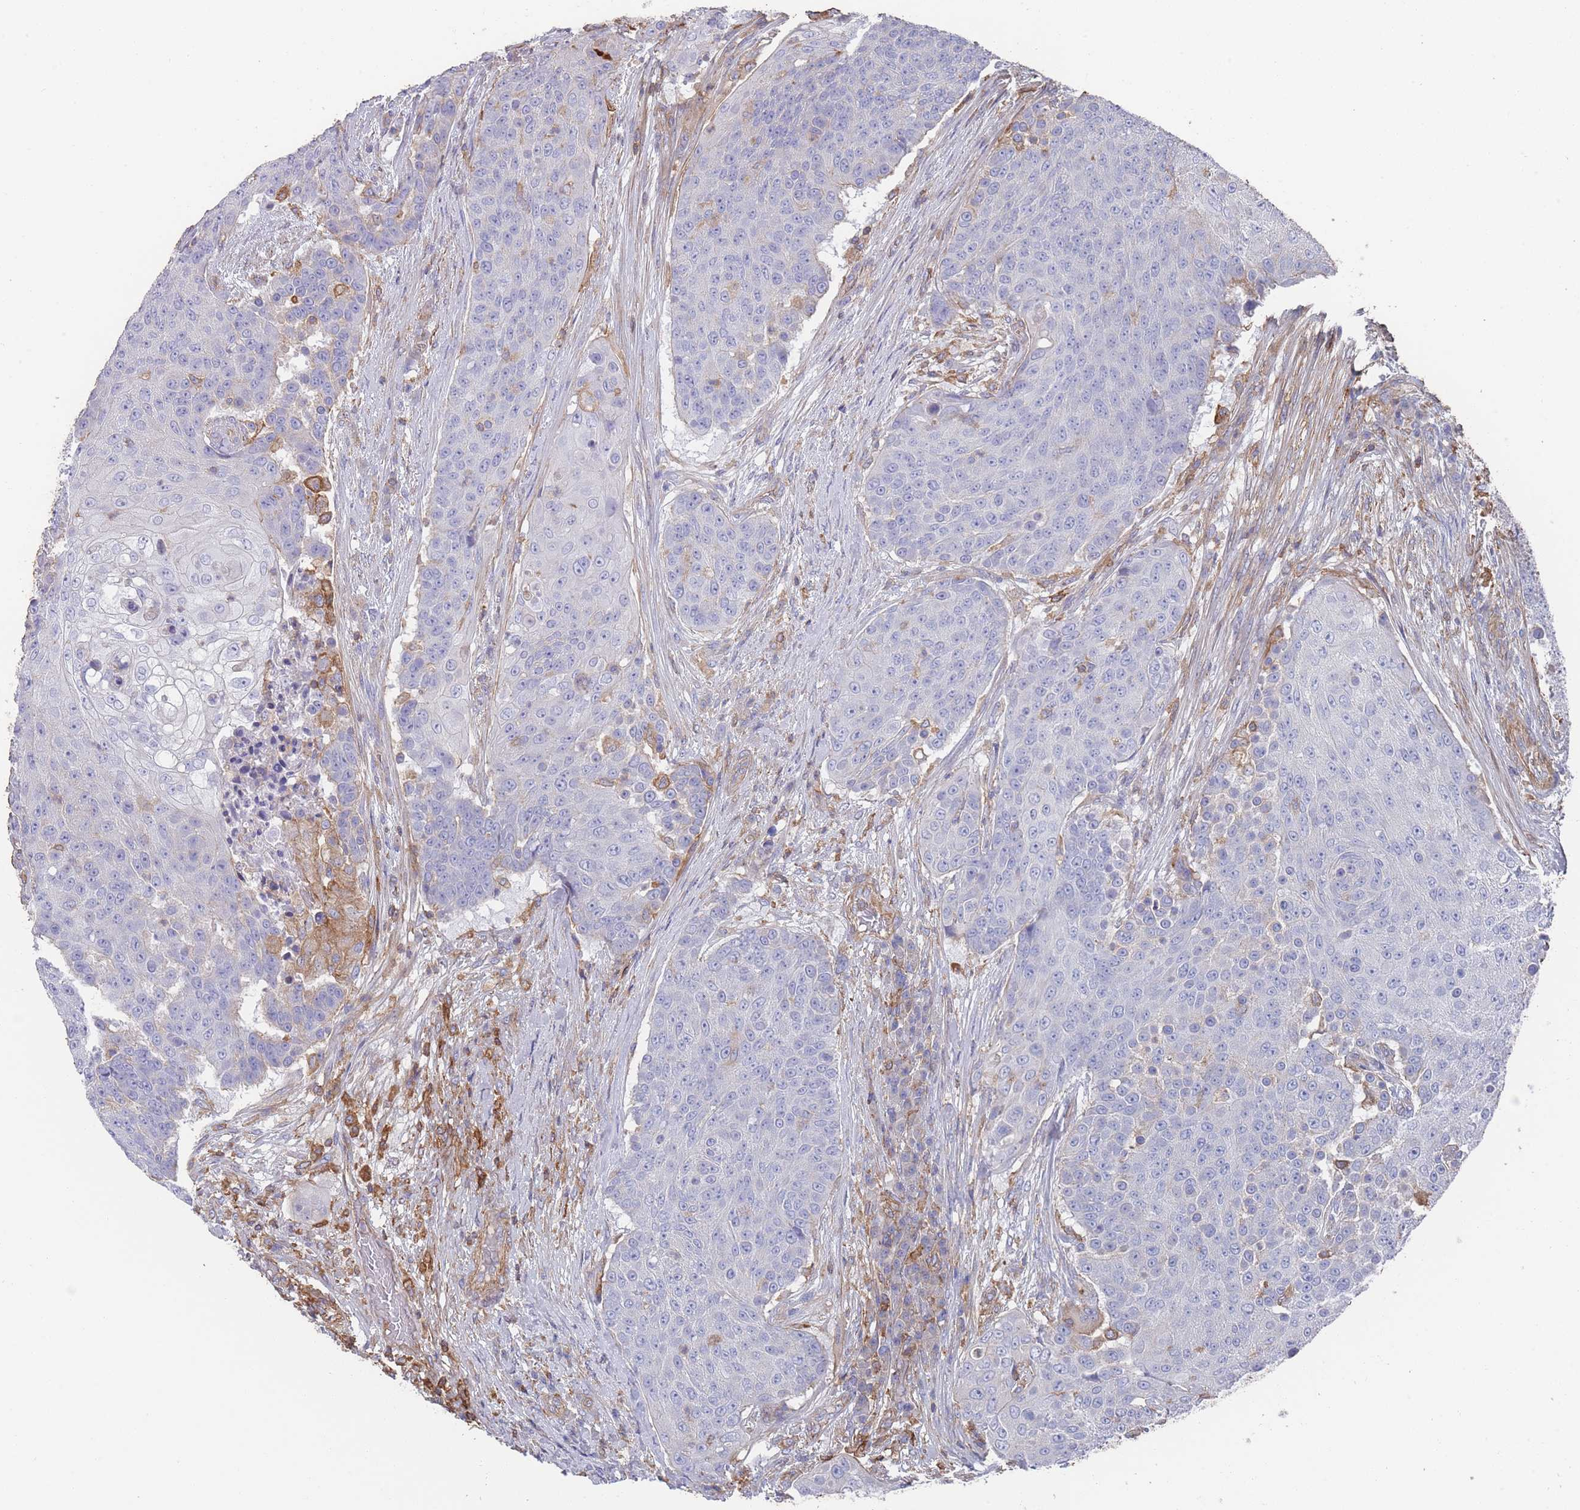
{"staining": {"intensity": "negative", "quantity": "none", "location": "none"}, "tissue": "urothelial cancer", "cell_type": "Tumor cells", "image_type": "cancer", "snomed": [{"axis": "morphology", "description": "Urothelial carcinoma, High grade"}, {"axis": "topography", "description": "Urinary bladder"}], "caption": "This is an IHC micrograph of urothelial carcinoma (high-grade). There is no expression in tumor cells.", "gene": "SCCPDH", "patient": {"sex": "female", "age": 63}}